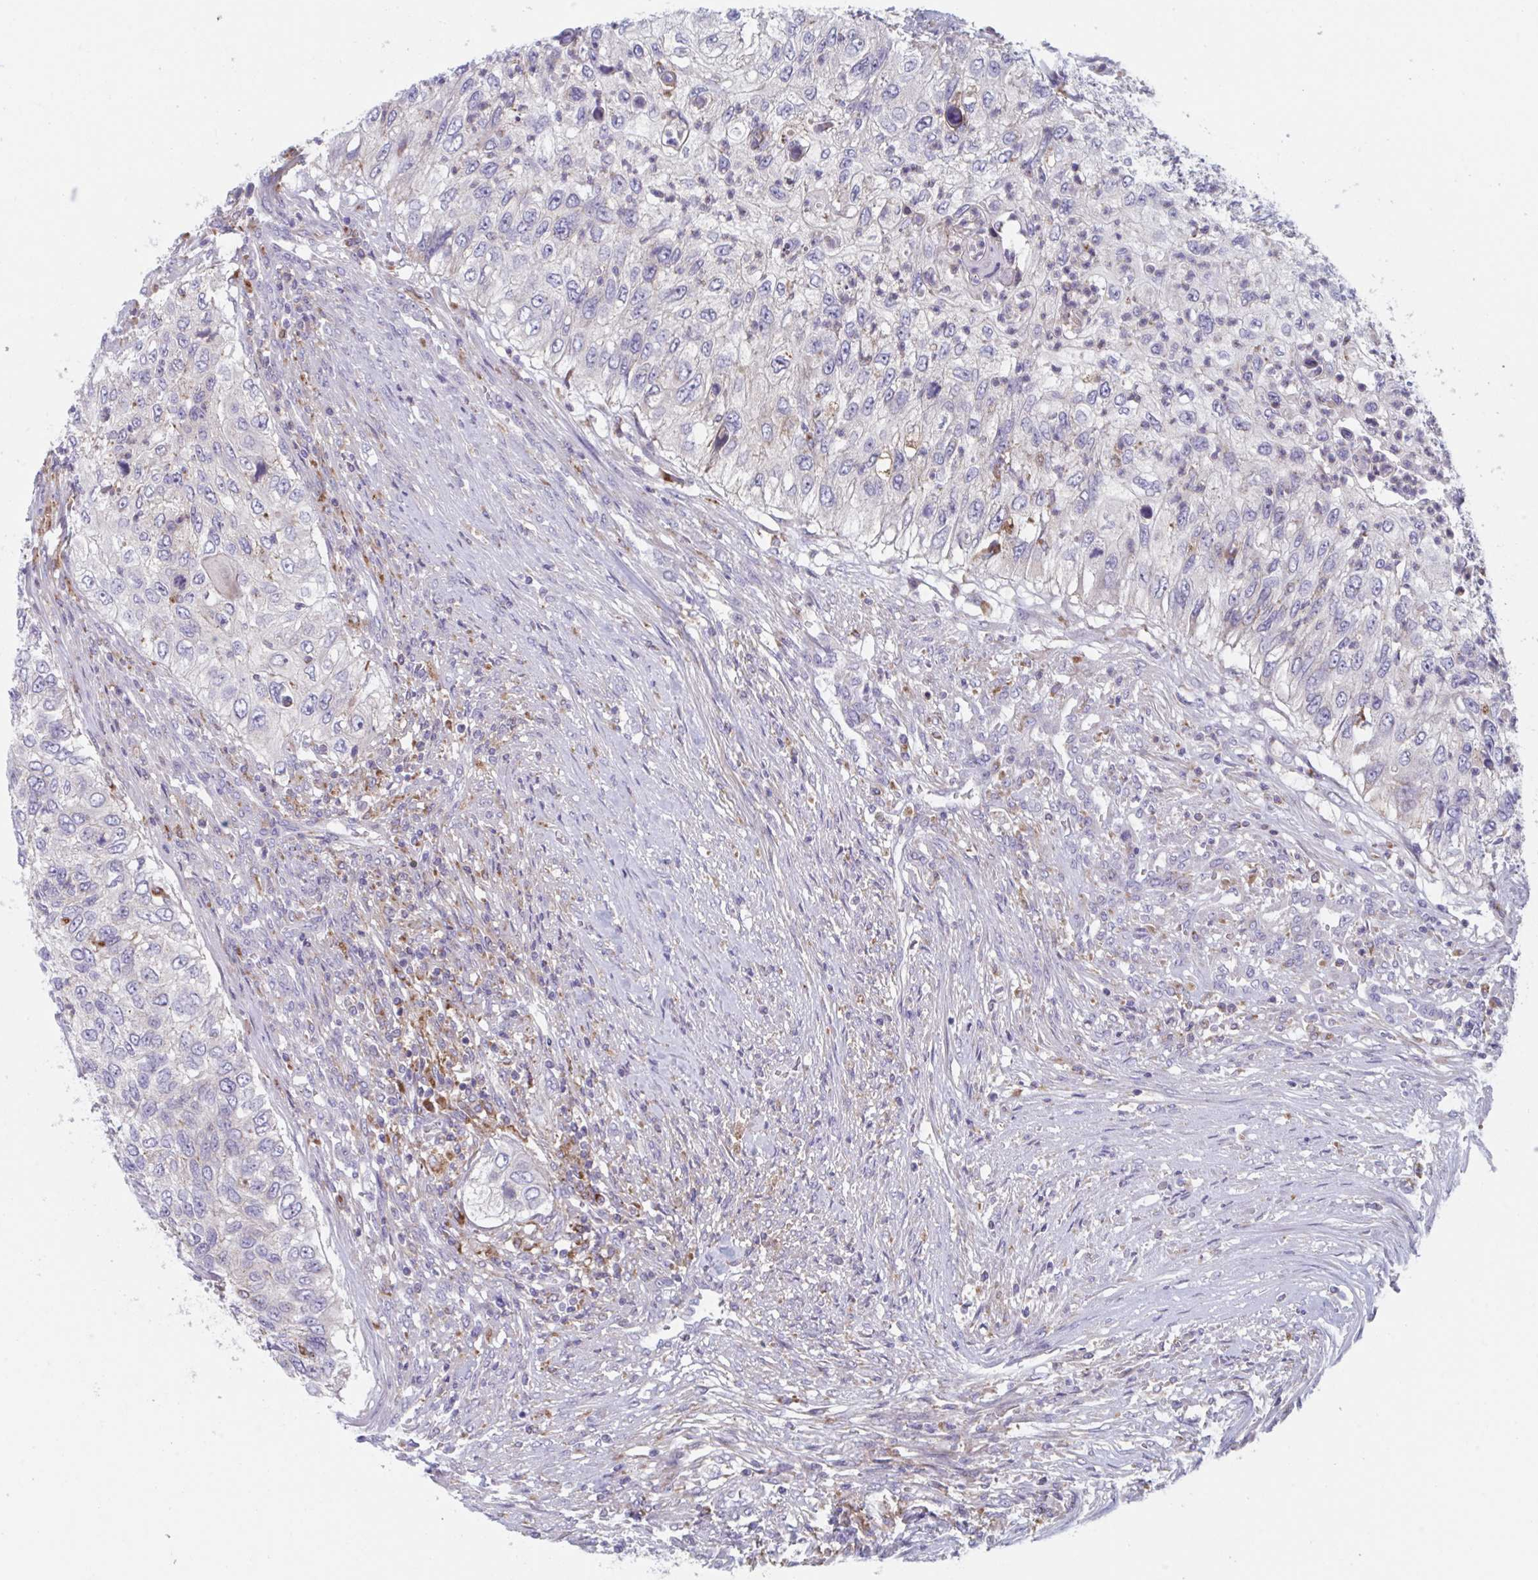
{"staining": {"intensity": "negative", "quantity": "none", "location": "none"}, "tissue": "urothelial cancer", "cell_type": "Tumor cells", "image_type": "cancer", "snomed": [{"axis": "morphology", "description": "Urothelial carcinoma, High grade"}, {"axis": "topography", "description": "Urinary bladder"}], "caption": "Tumor cells are negative for brown protein staining in high-grade urothelial carcinoma. Nuclei are stained in blue.", "gene": "NIPSNAP1", "patient": {"sex": "female", "age": 60}}